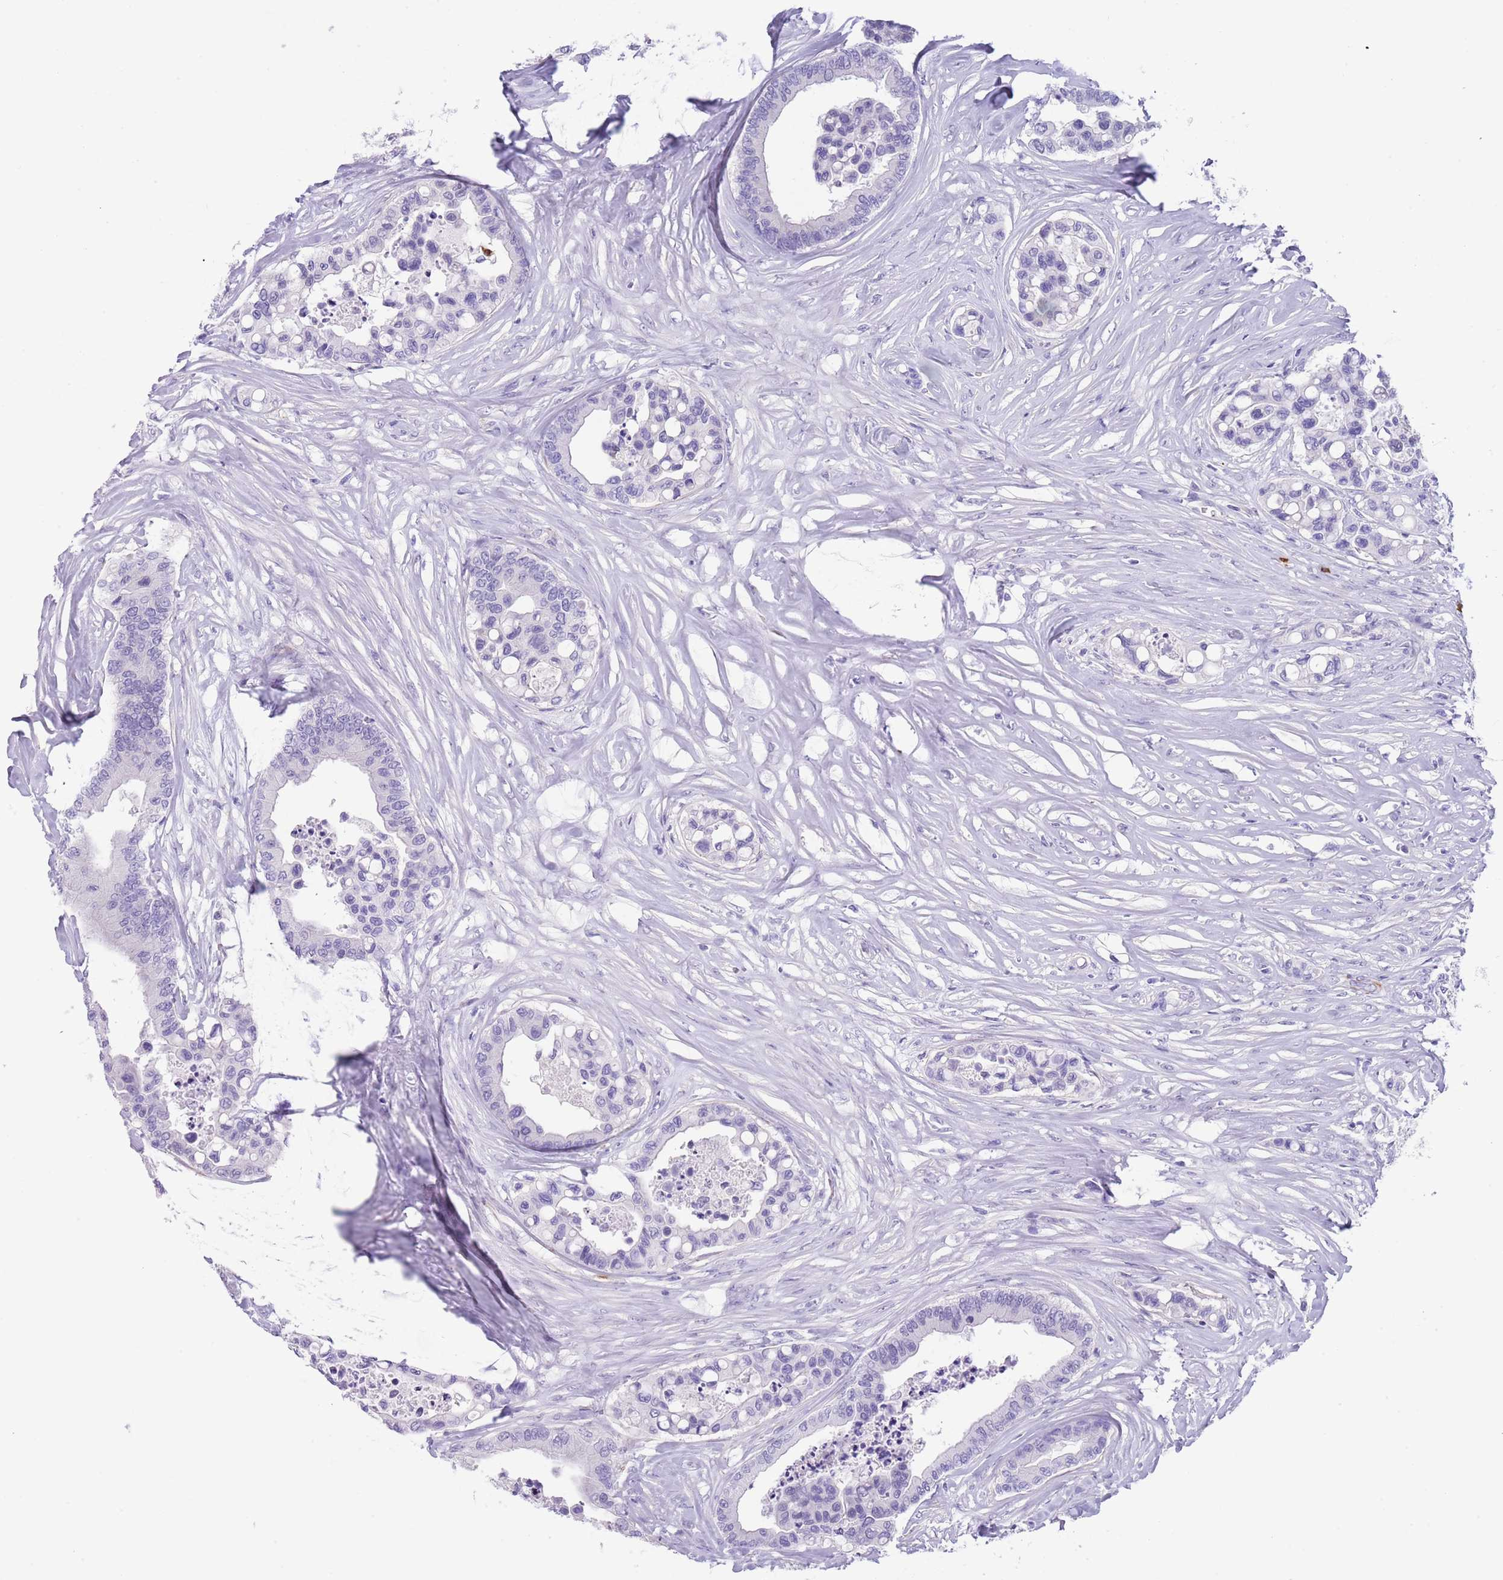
{"staining": {"intensity": "negative", "quantity": "none", "location": "none"}, "tissue": "colorectal cancer", "cell_type": "Tumor cells", "image_type": "cancer", "snomed": [{"axis": "morphology", "description": "Adenocarcinoma, NOS"}, {"axis": "topography", "description": "Colon"}], "caption": "Immunohistochemistry (IHC) photomicrograph of colorectal cancer stained for a protein (brown), which exhibits no expression in tumor cells.", "gene": "TSGA13", "patient": {"sex": "male", "age": 82}}